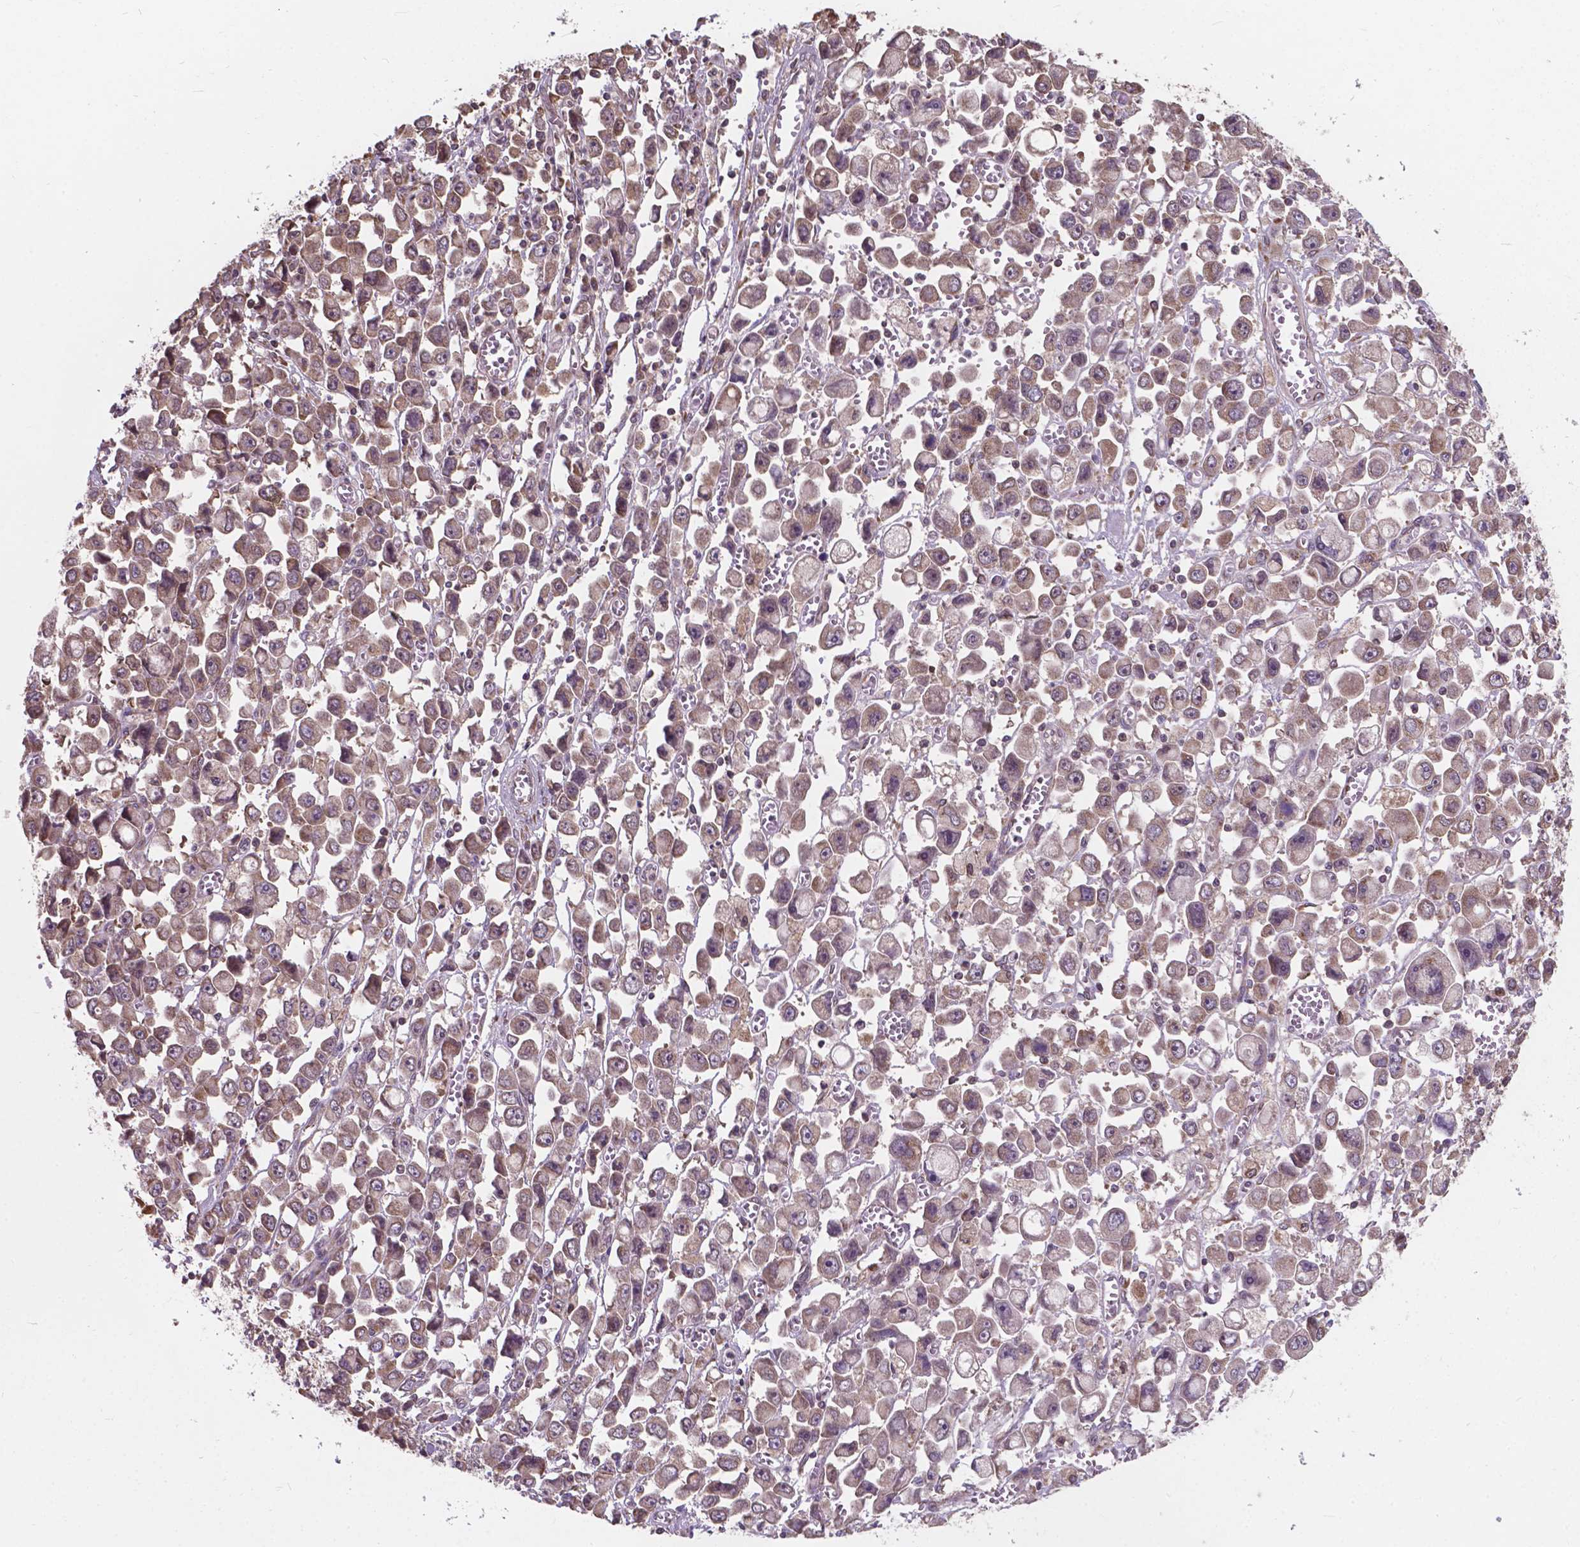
{"staining": {"intensity": "weak", "quantity": ">75%", "location": "cytoplasmic/membranous"}, "tissue": "stomach cancer", "cell_type": "Tumor cells", "image_type": "cancer", "snomed": [{"axis": "morphology", "description": "Adenocarcinoma, NOS"}, {"axis": "topography", "description": "Stomach, upper"}], "caption": "A micrograph of human stomach adenocarcinoma stained for a protein displays weak cytoplasmic/membranous brown staining in tumor cells.", "gene": "MRPL33", "patient": {"sex": "male", "age": 70}}